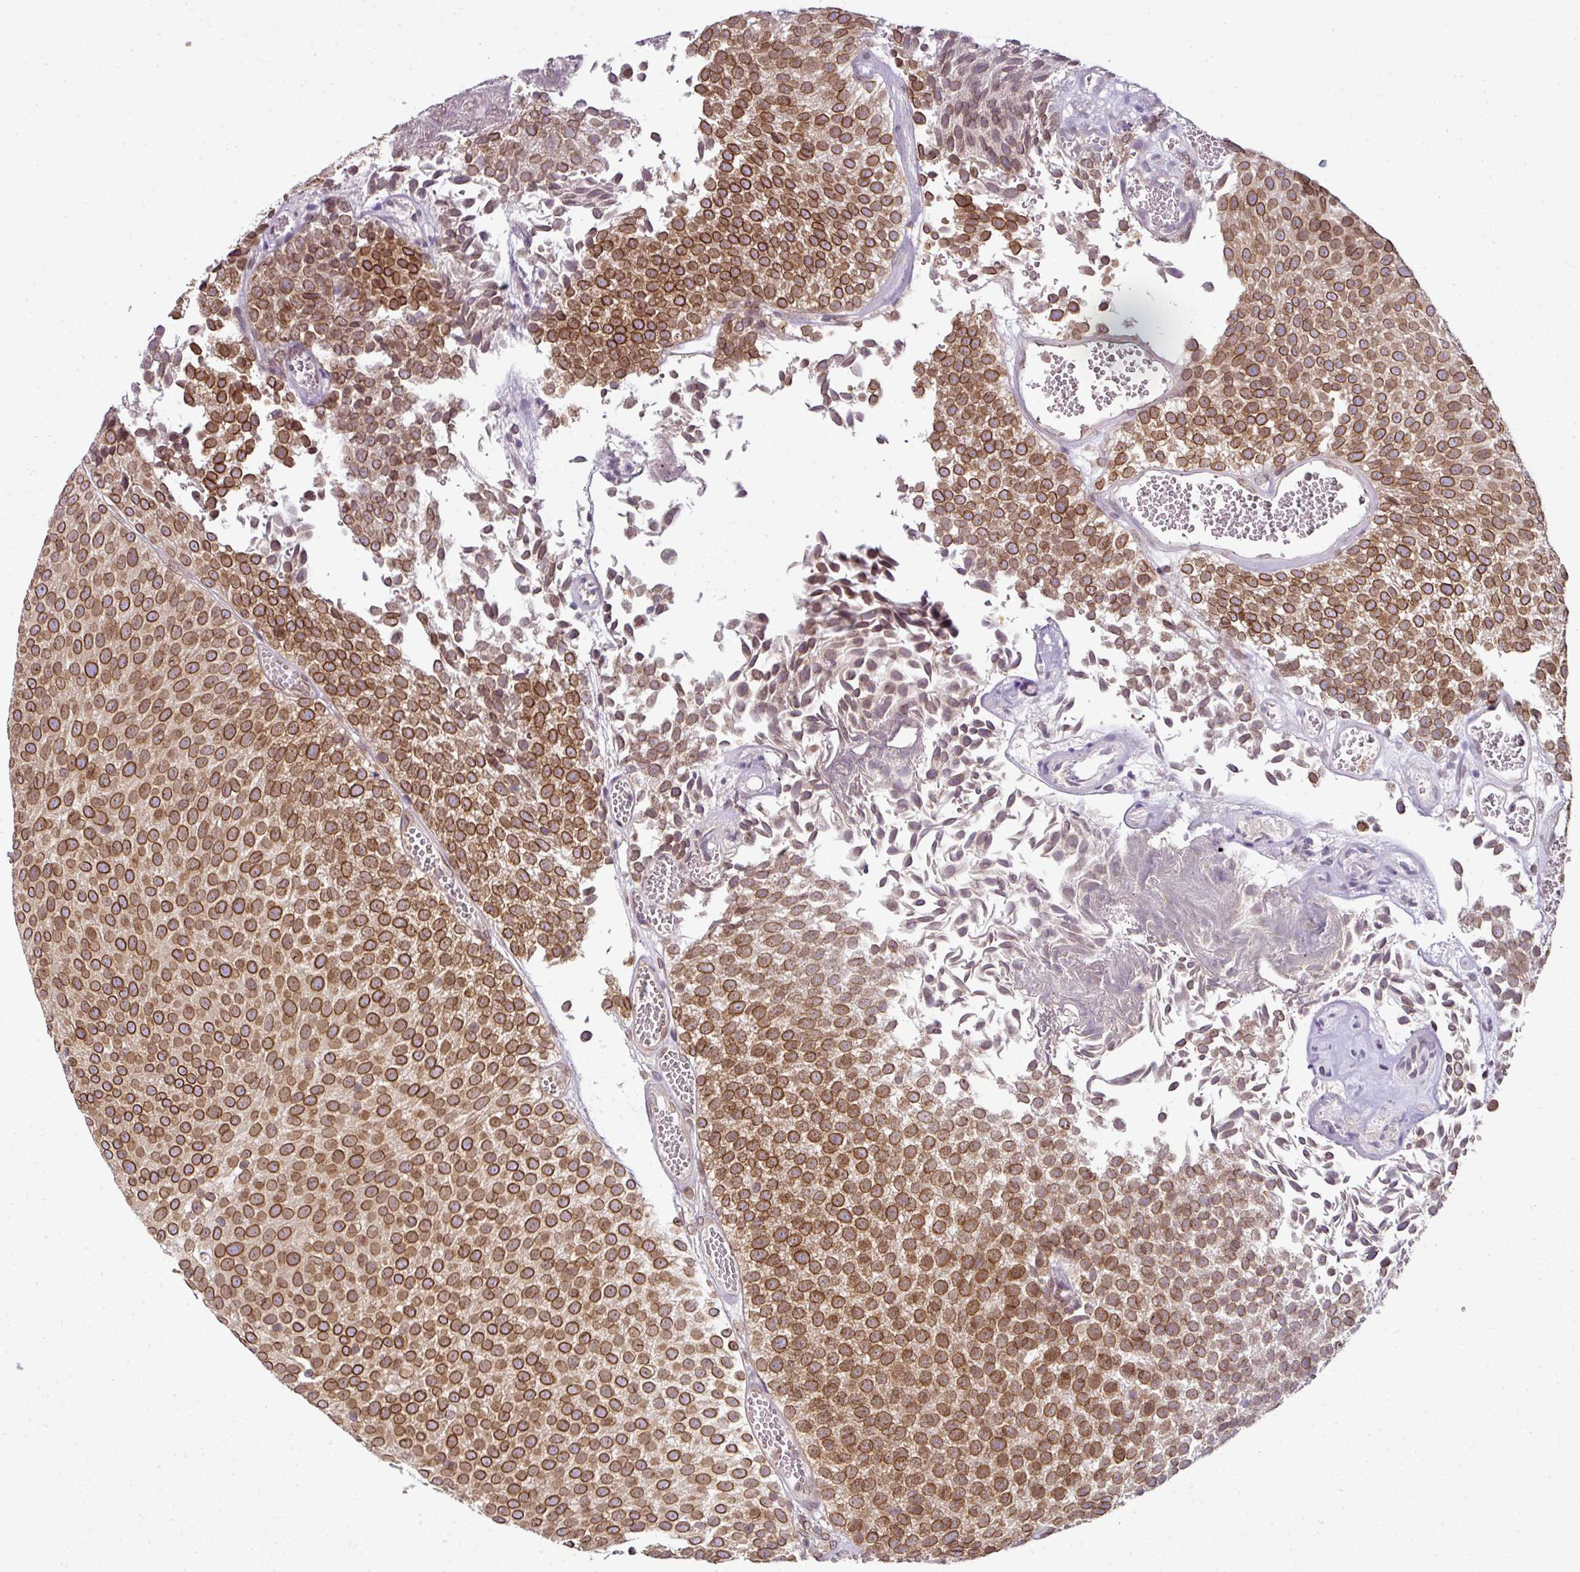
{"staining": {"intensity": "strong", "quantity": ">75%", "location": "cytoplasmic/membranous,nuclear"}, "tissue": "urothelial cancer", "cell_type": "Tumor cells", "image_type": "cancer", "snomed": [{"axis": "morphology", "description": "Urothelial carcinoma, Low grade"}, {"axis": "topography", "description": "Urinary bladder"}], "caption": "DAB (3,3'-diaminobenzidine) immunohistochemical staining of urothelial cancer reveals strong cytoplasmic/membranous and nuclear protein staining in approximately >75% of tumor cells.", "gene": "RANGAP1", "patient": {"sex": "female", "age": 79}}